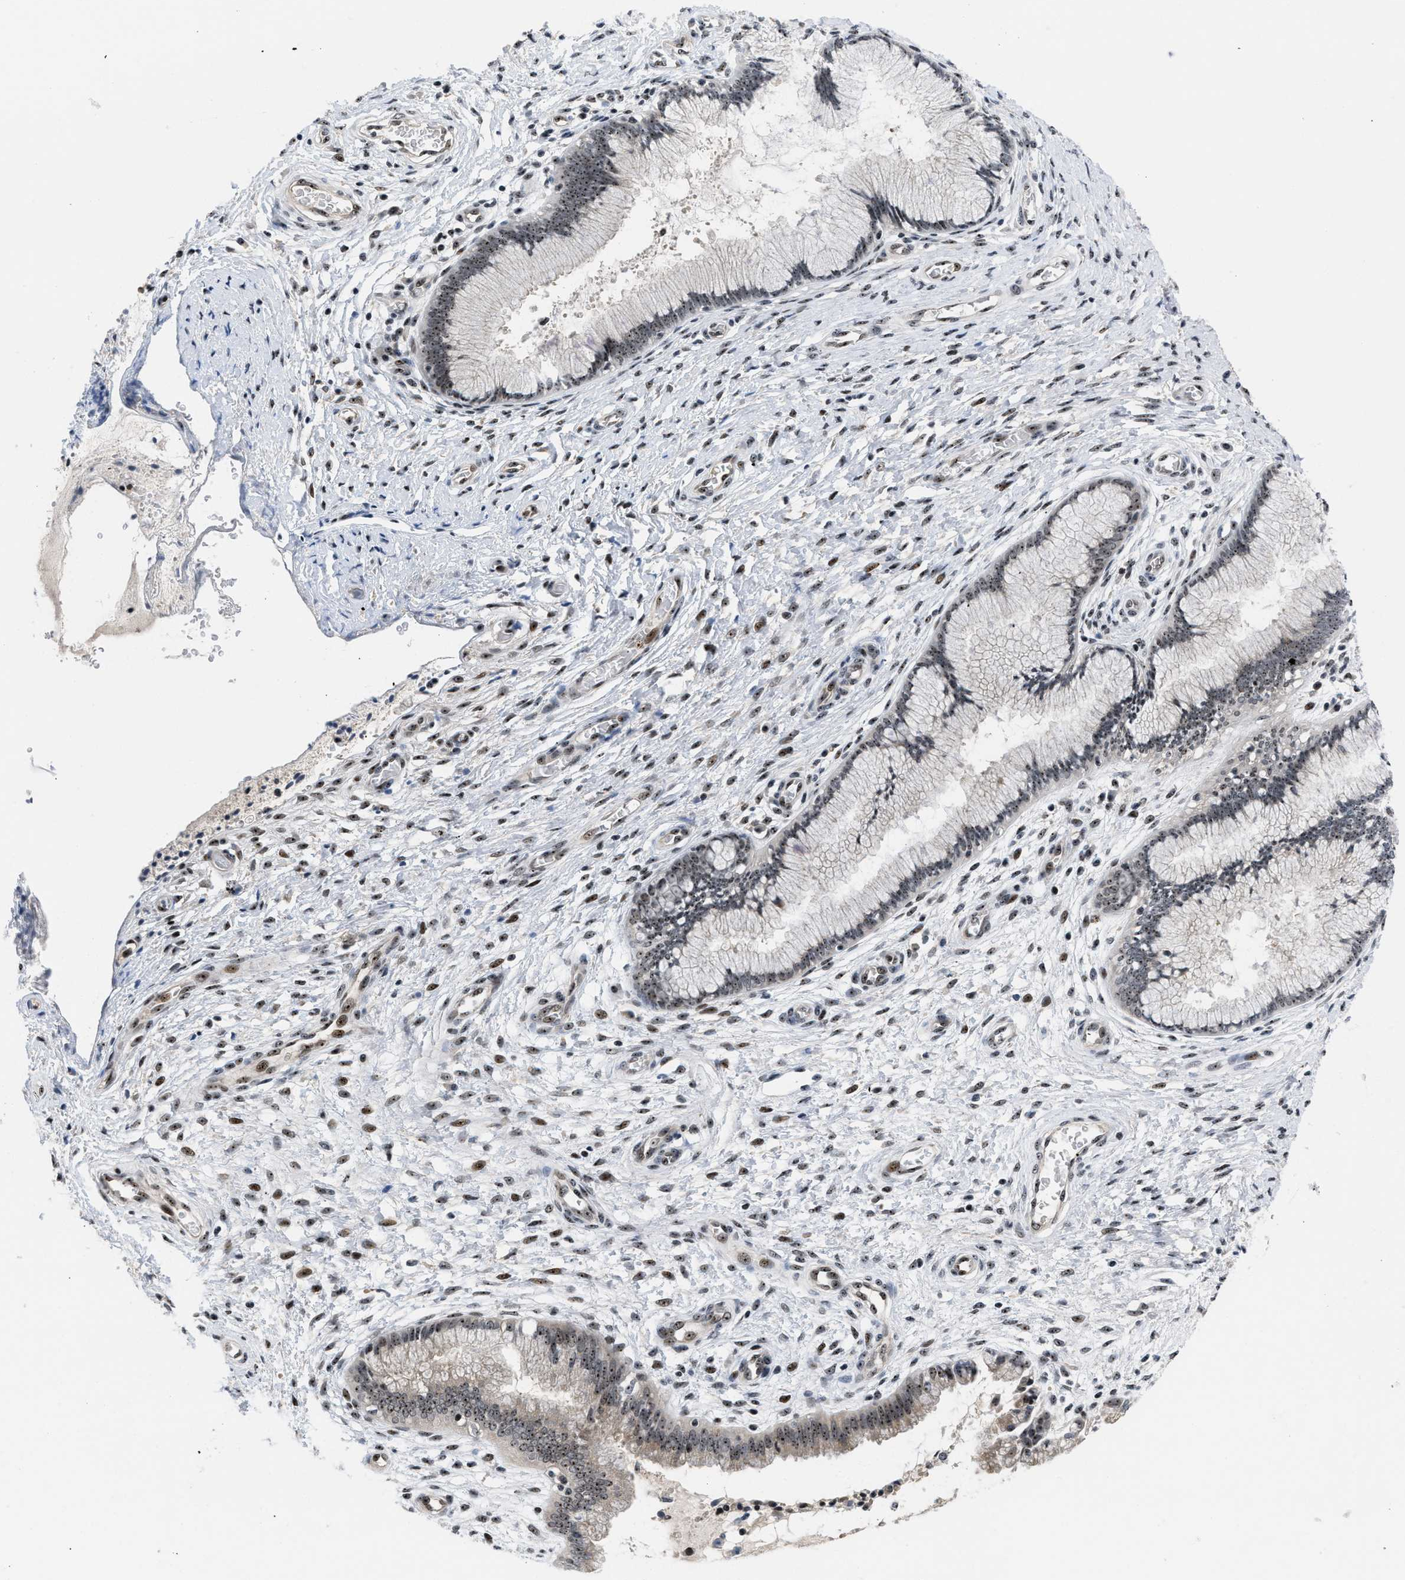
{"staining": {"intensity": "moderate", "quantity": ">75%", "location": "nuclear"}, "tissue": "cervix", "cell_type": "Glandular cells", "image_type": "normal", "snomed": [{"axis": "morphology", "description": "Normal tissue, NOS"}, {"axis": "topography", "description": "Cervix"}], "caption": "Glandular cells display moderate nuclear expression in about >75% of cells in normal cervix.", "gene": "NOP58", "patient": {"sex": "female", "age": 55}}